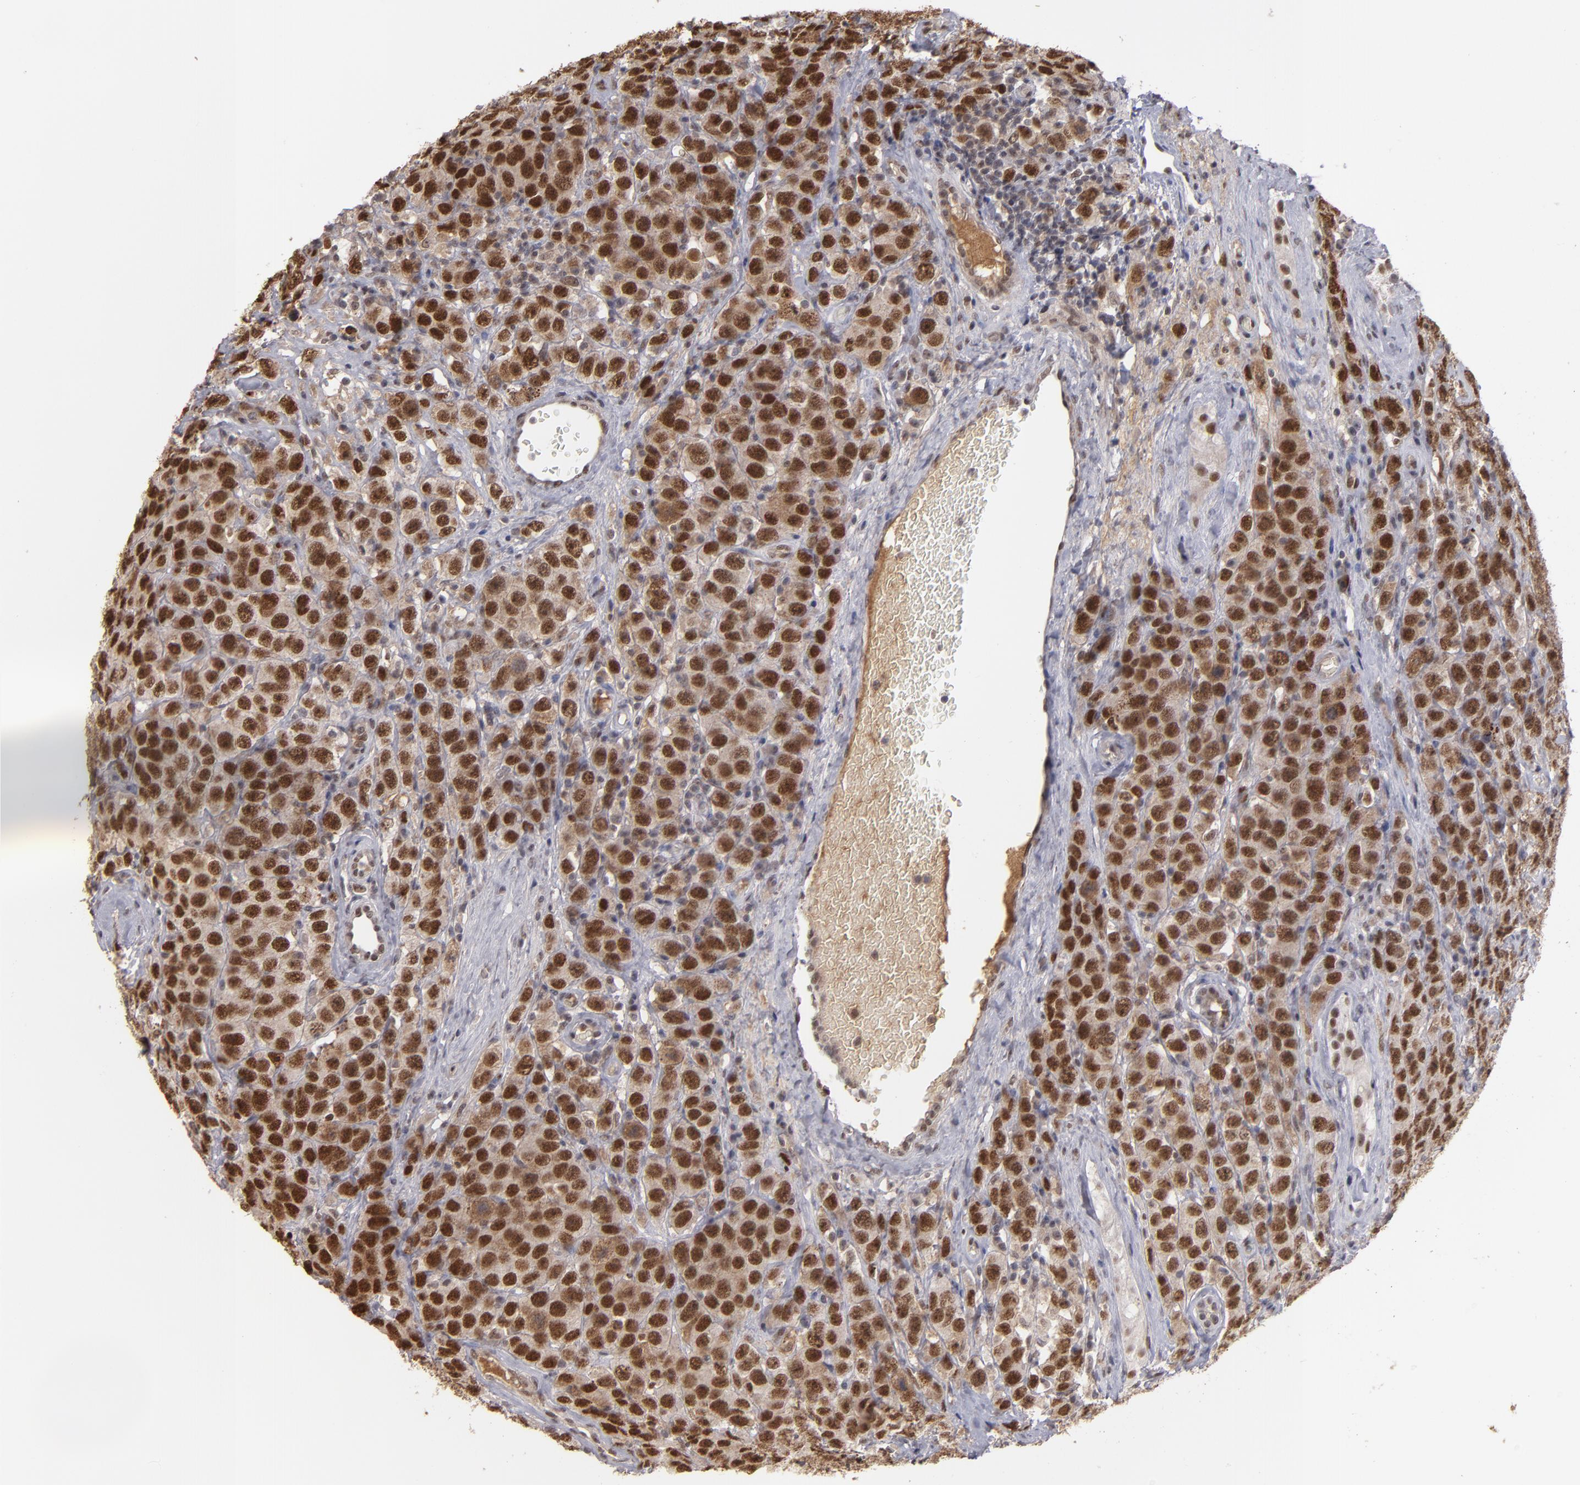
{"staining": {"intensity": "strong", "quantity": ">75%", "location": "nuclear"}, "tissue": "testis cancer", "cell_type": "Tumor cells", "image_type": "cancer", "snomed": [{"axis": "morphology", "description": "Seminoma, NOS"}, {"axis": "topography", "description": "Testis"}], "caption": "Immunohistochemistry (DAB) staining of testis seminoma displays strong nuclear protein staining in about >75% of tumor cells.", "gene": "ZNF234", "patient": {"sex": "male", "age": 52}}